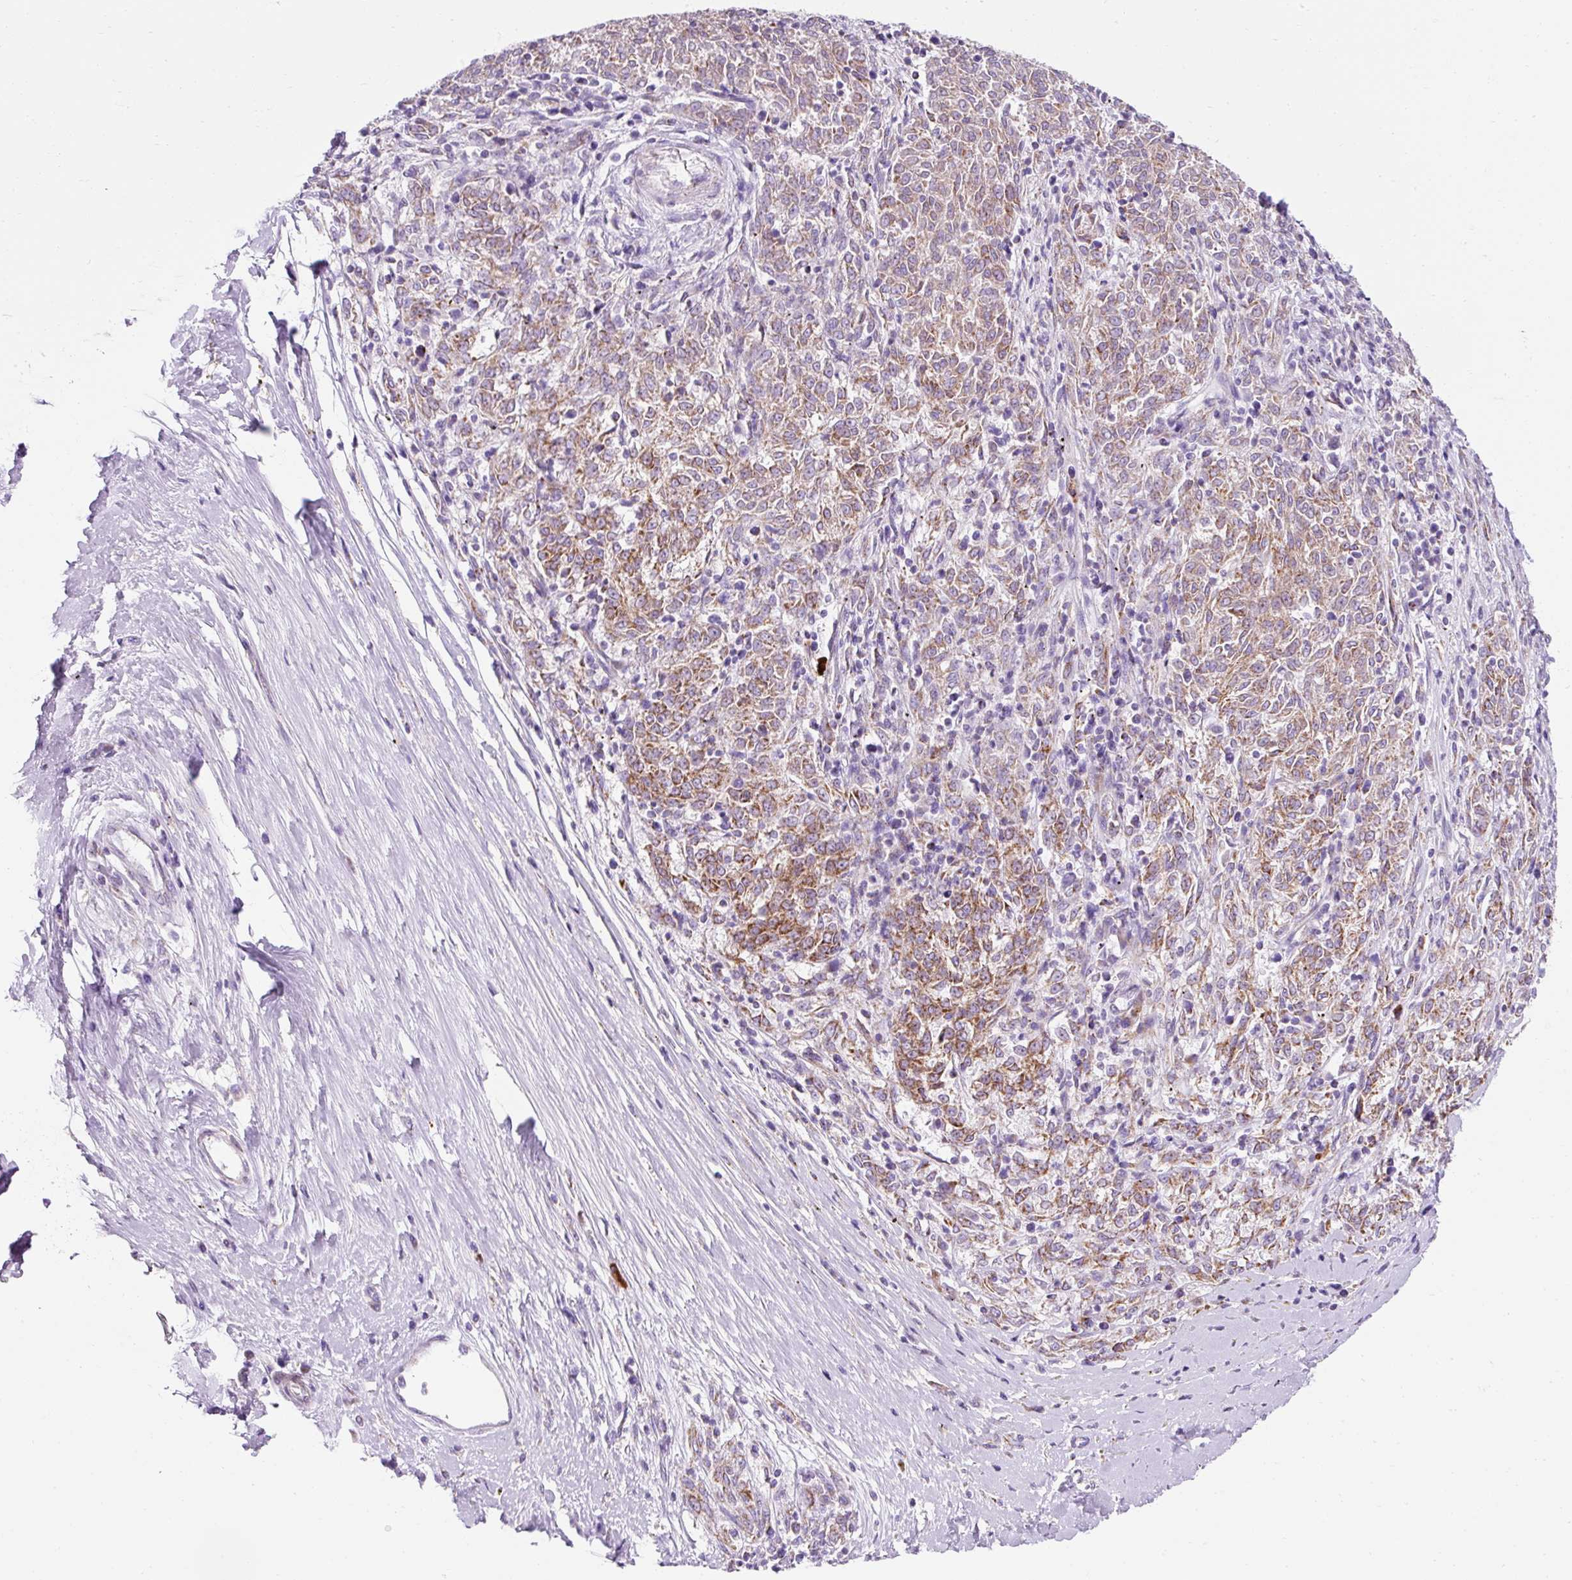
{"staining": {"intensity": "moderate", "quantity": ">75%", "location": "cytoplasmic/membranous"}, "tissue": "melanoma", "cell_type": "Tumor cells", "image_type": "cancer", "snomed": [{"axis": "morphology", "description": "Malignant melanoma, NOS"}, {"axis": "topography", "description": "Skin"}], "caption": "Malignant melanoma was stained to show a protein in brown. There is medium levels of moderate cytoplasmic/membranous staining in about >75% of tumor cells.", "gene": "PLPP2", "patient": {"sex": "female", "age": 72}}